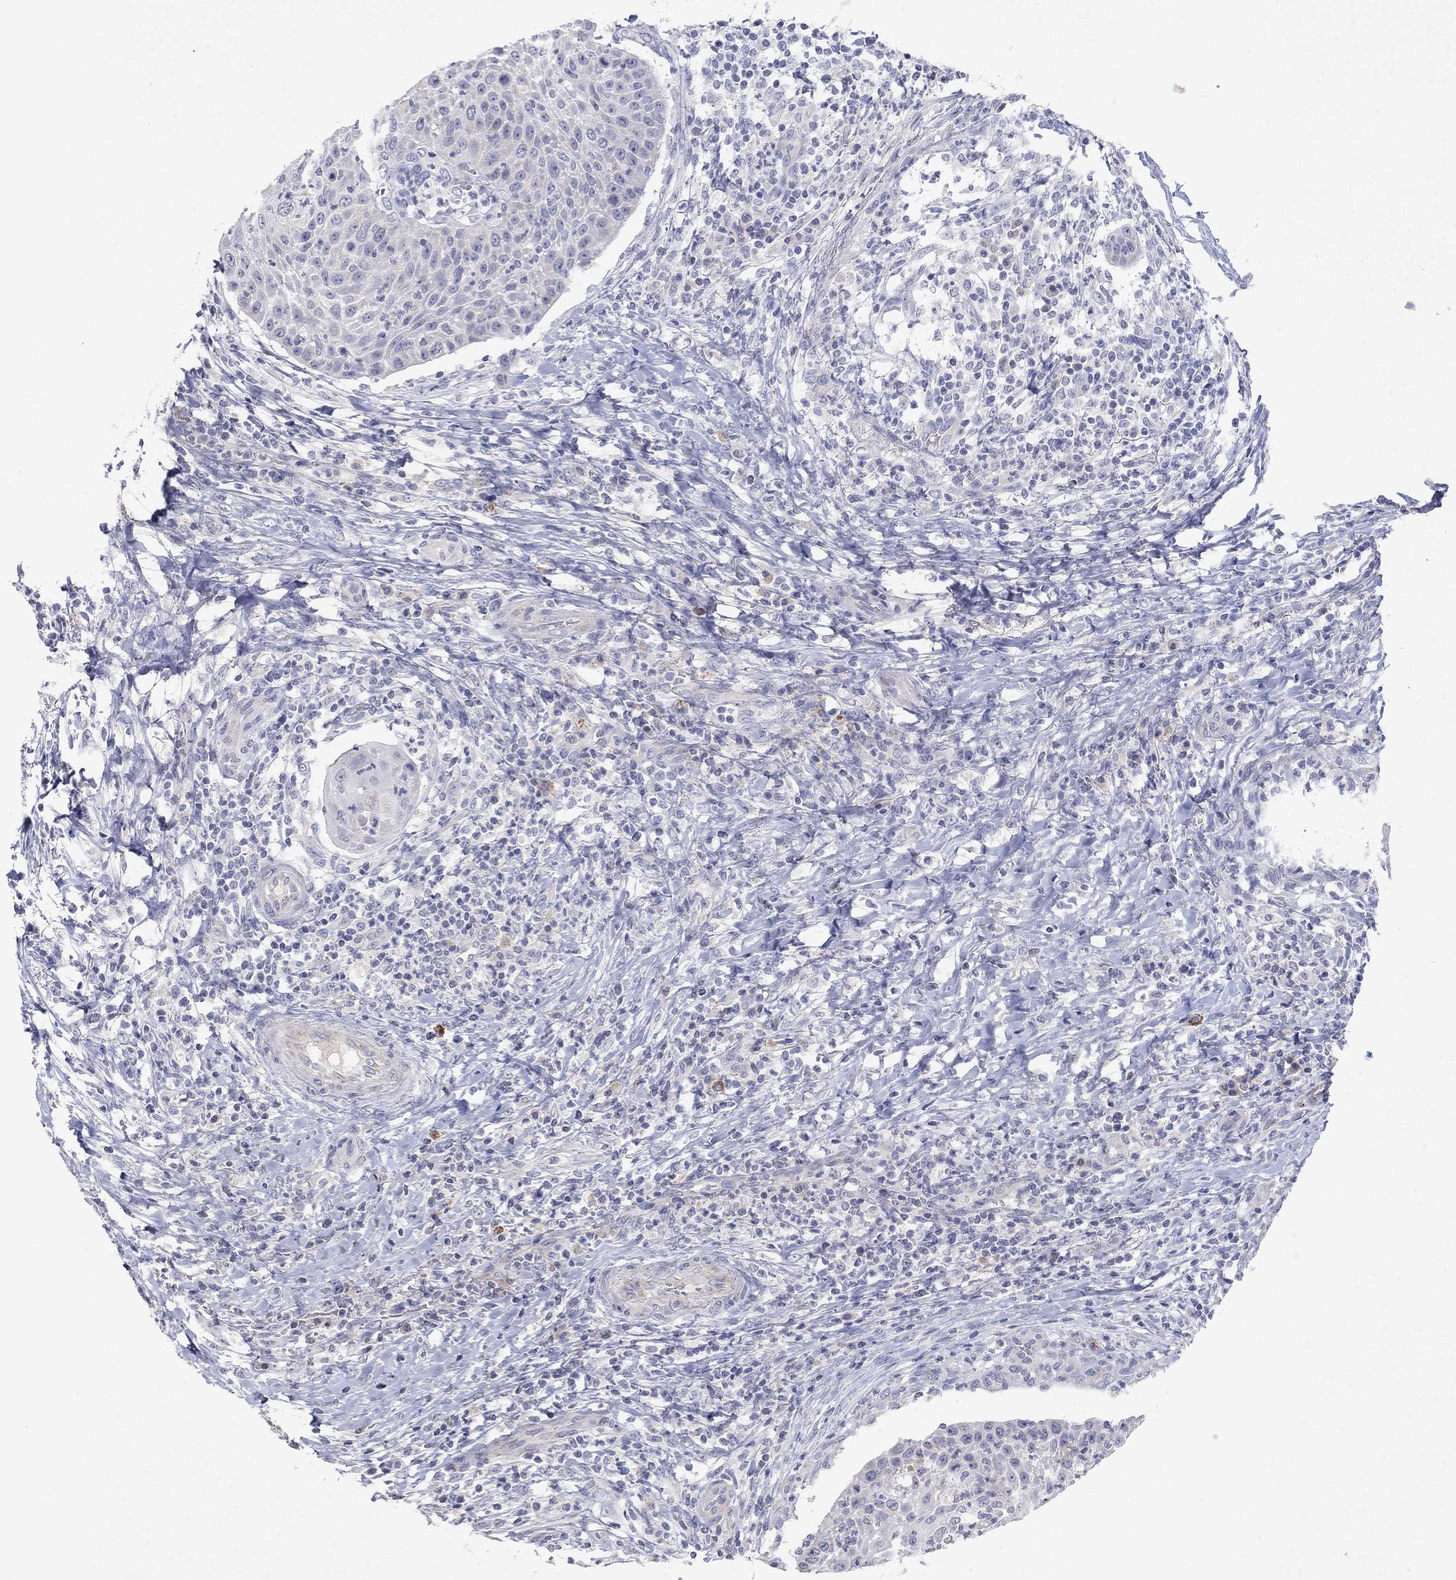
{"staining": {"intensity": "negative", "quantity": "none", "location": "none"}, "tissue": "head and neck cancer", "cell_type": "Tumor cells", "image_type": "cancer", "snomed": [{"axis": "morphology", "description": "Squamous cell carcinoma, NOS"}, {"axis": "topography", "description": "Head-Neck"}], "caption": "DAB (3,3'-diaminobenzidine) immunohistochemical staining of human squamous cell carcinoma (head and neck) displays no significant expression in tumor cells.", "gene": "KRT40", "patient": {"sex": "male", "age": 69}}